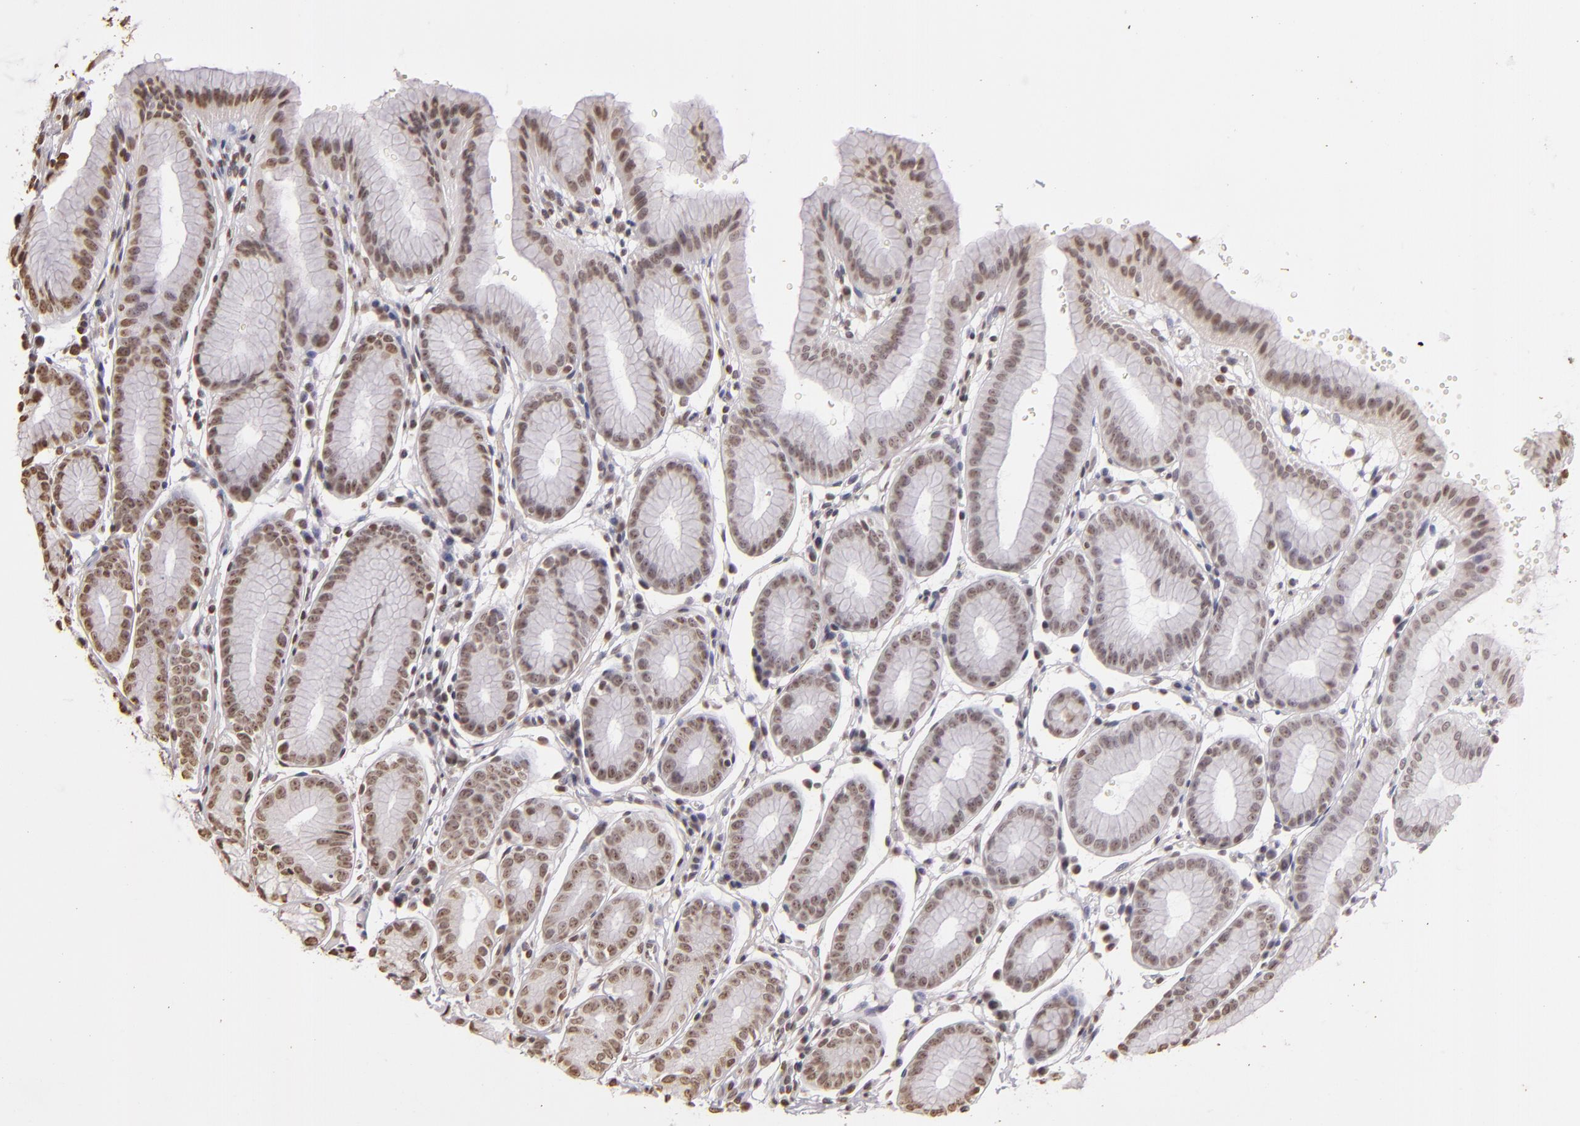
{"staining": {"intensity": "moderate", "quantity": "25%-75%", "location": "nuclear"}, "tissue": "stomach", "cell_type": "Glandular cells", "image_type": "normal", "snomed": [{"axis": "morphology", "description": "Normal tissue, NOS"}, {"axis": "topography", "description": "Stomach"}], "caption": "An image of stomach stained for a protein displays moderate nuclear brown staining in glandular cells.", "gene": "THRB", "patient": {"sex": "male", "age": 42}}